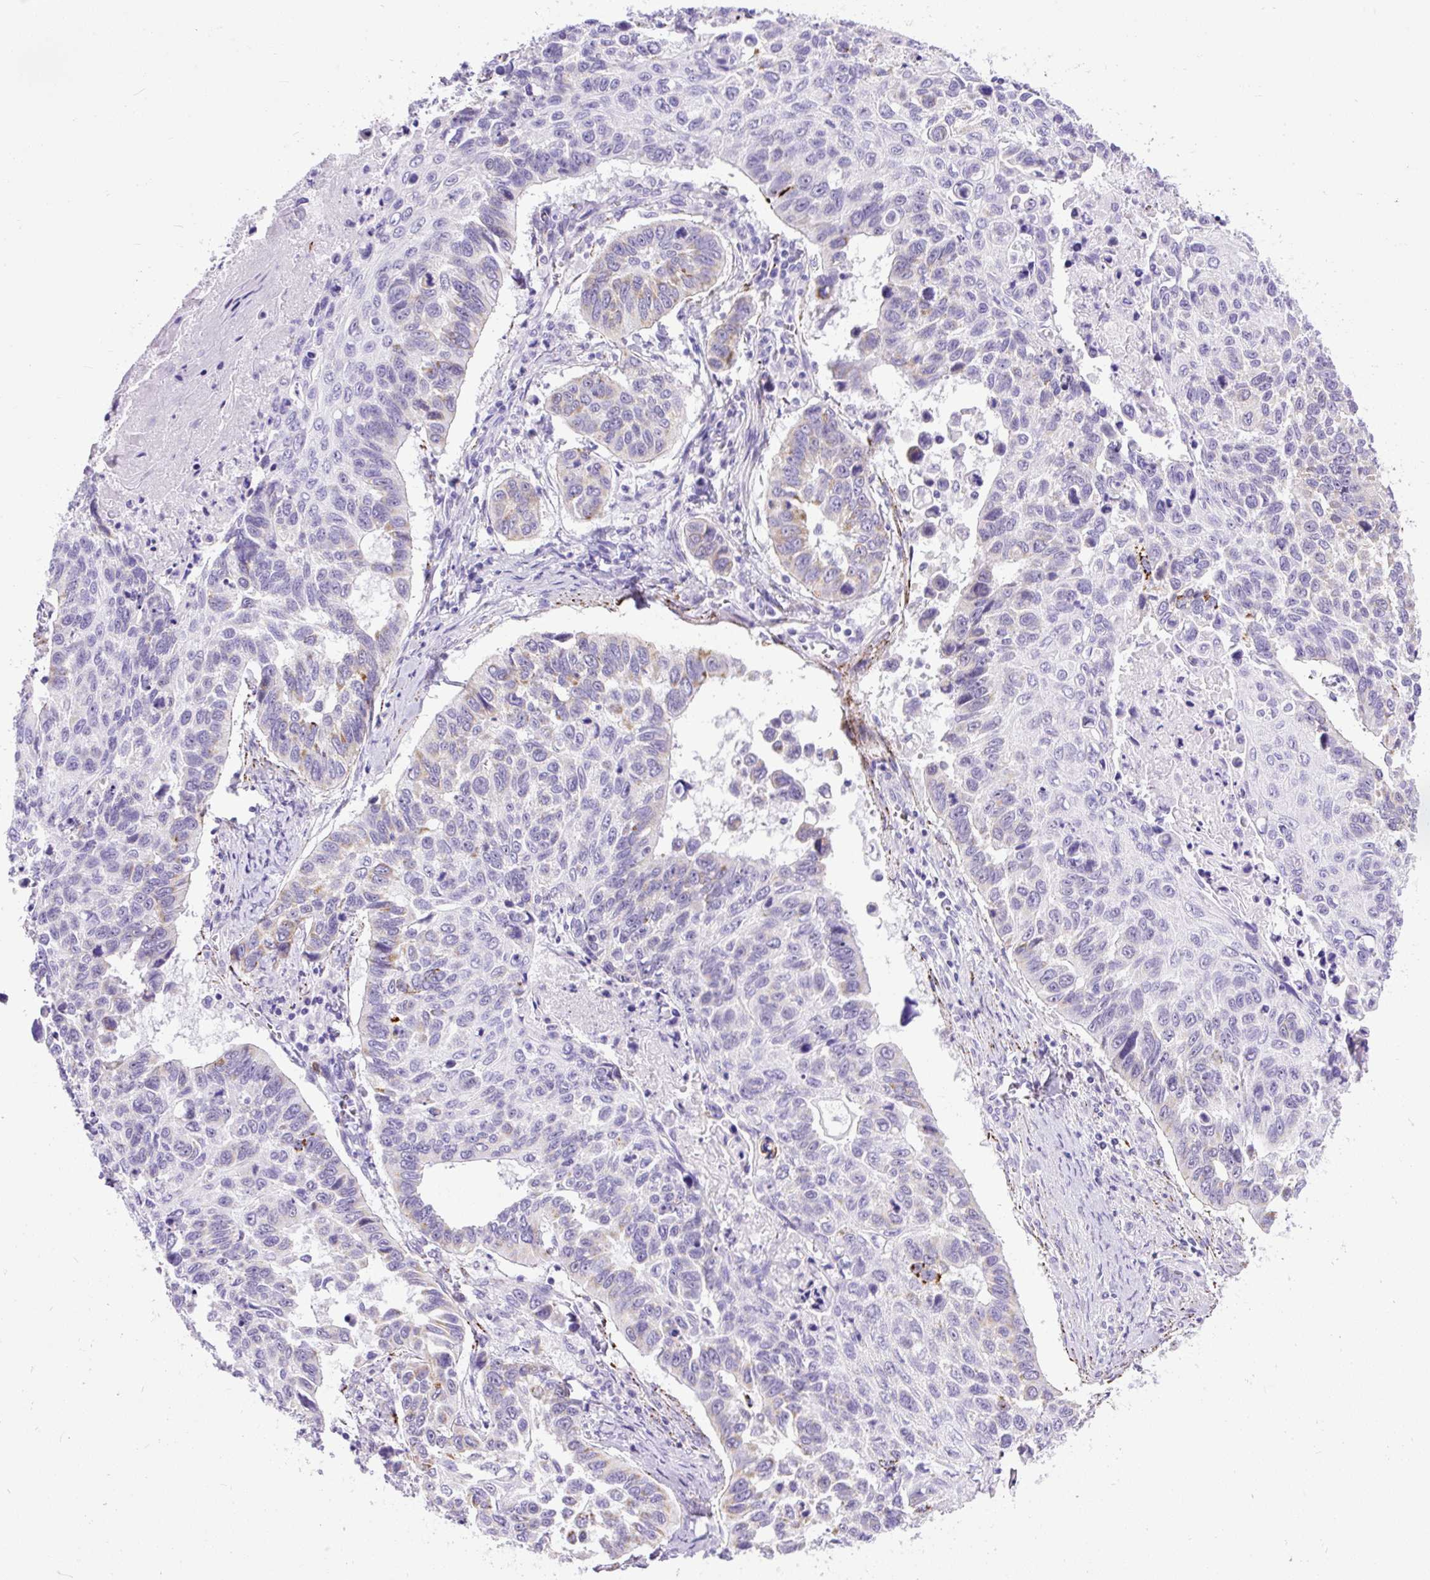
{"staining": {"intensity": "negative", "quantity": "none", "location": "none"}, "tissue": "lung cancer", "cell_type": "Tumor cells", "image_type": "cancer", "snomed": [{"axis": "morphology", "description": "Squamous cell carcinoma, NOS"}, {"axis": "topography", "description": "Lung"}], "caption": "This micrograph is of lung cancer (squamous cell carcinoma) stained with immunohistochemistry (IHC) to label a protein in brown with the nuclei are counter-stained blue. There is no positivity in tumor cells.", "gene": "ZNF256", "patient": {"sex": "male", "age": 62}}